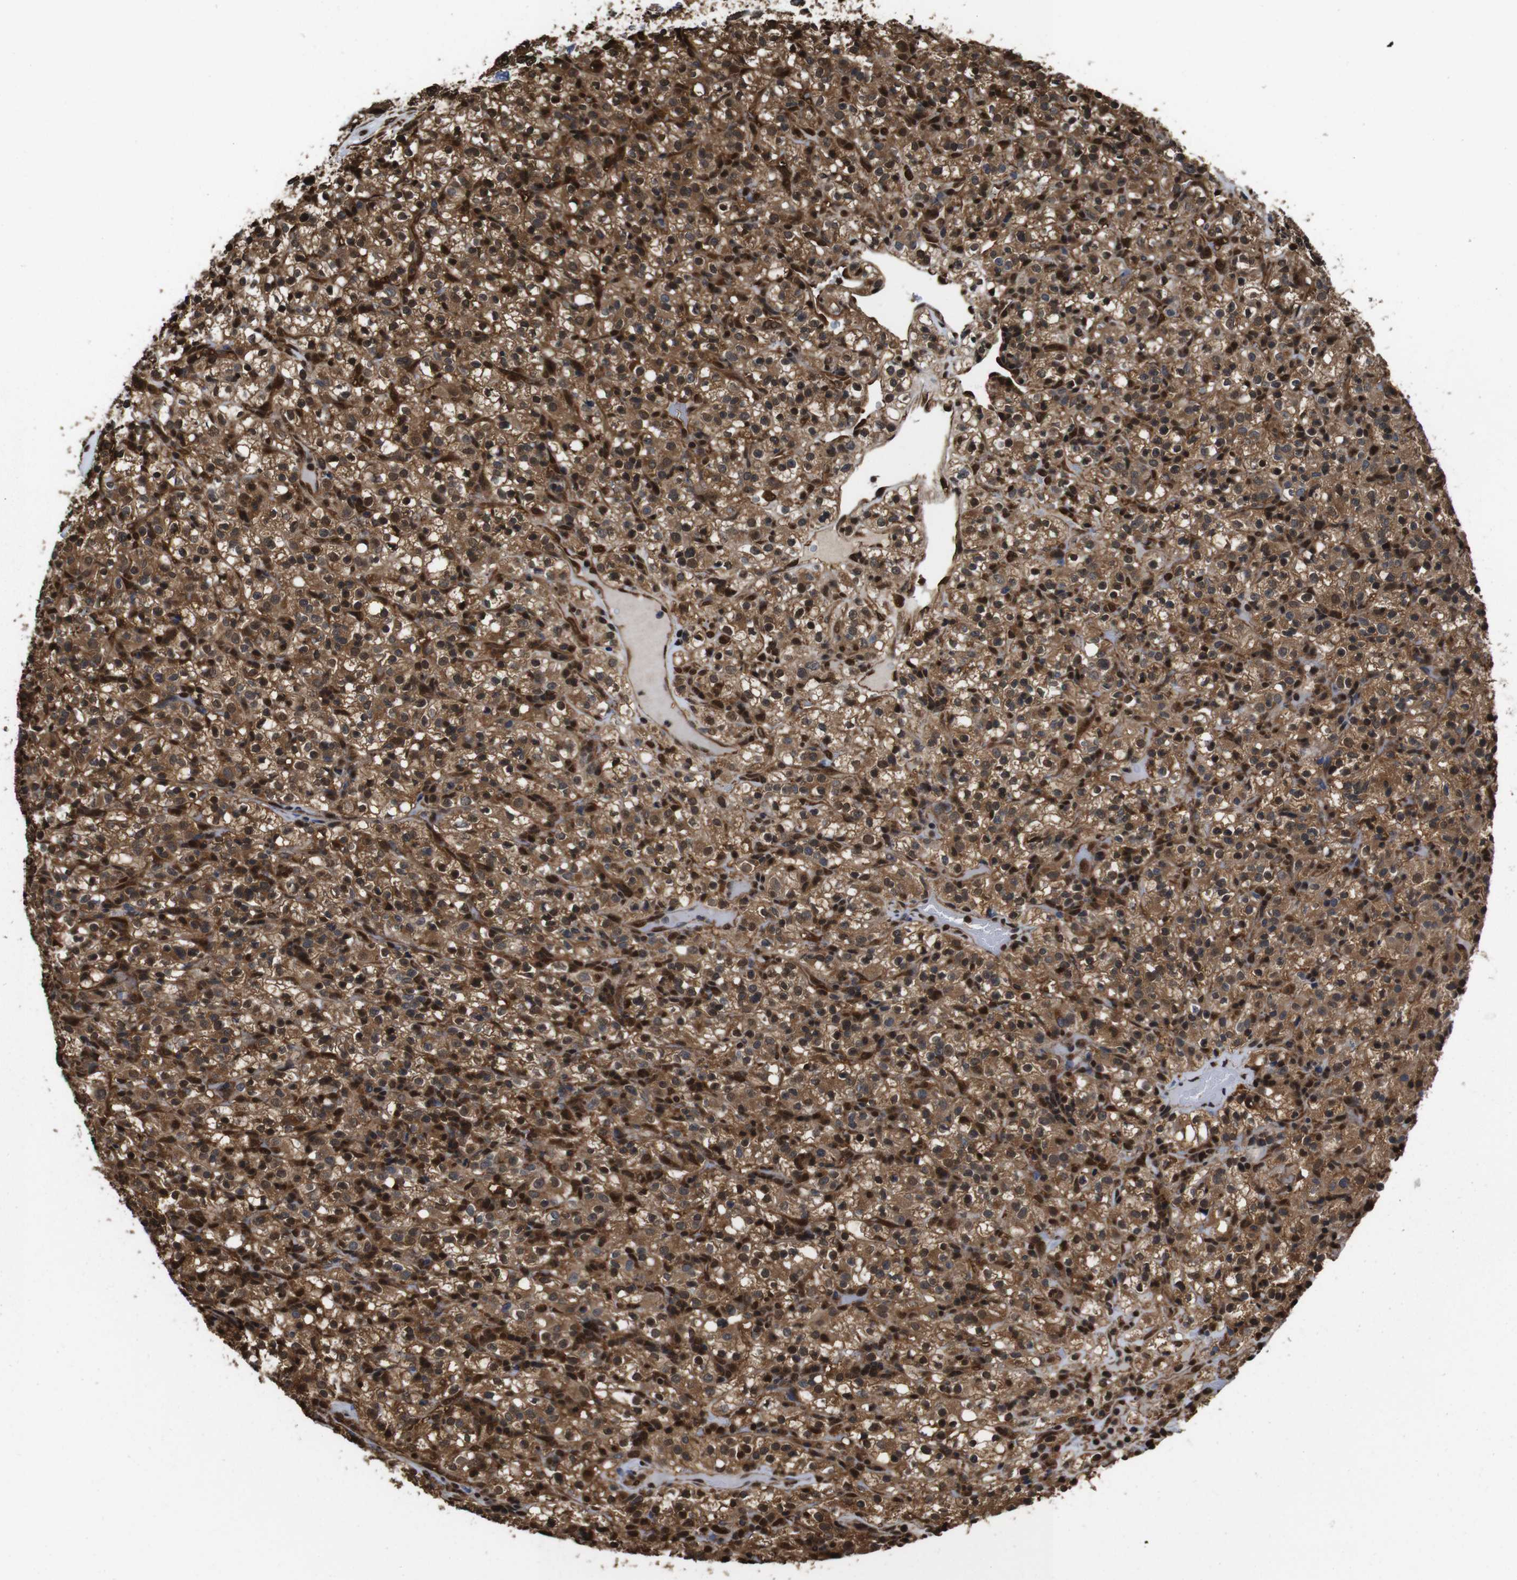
{"staining": {"intensity": "strong", "quantity": ">75%", "location": "cytoplasmic/membranous,nuclear"}, "tissue": "renal cancer", "cell_type": "Tumor cells", "image_type": "cancer", "snomed": [{"axis": "morphology", "description": "Normal tissue, NOS"}, {"axis": "morphology", "description": "Adenocarcinoma, NOS"}, {"axis": "topography", "description": "Kidney"}], "caption": "Human renal cancer (adenocarcinoma) stained for a protein (brown) displays strong cytoplasmic/membranous and nuclear positive expression in about >75% of tumor cells.", "gene": "VCP", "patient": {"sex": "female", "age": 72}}